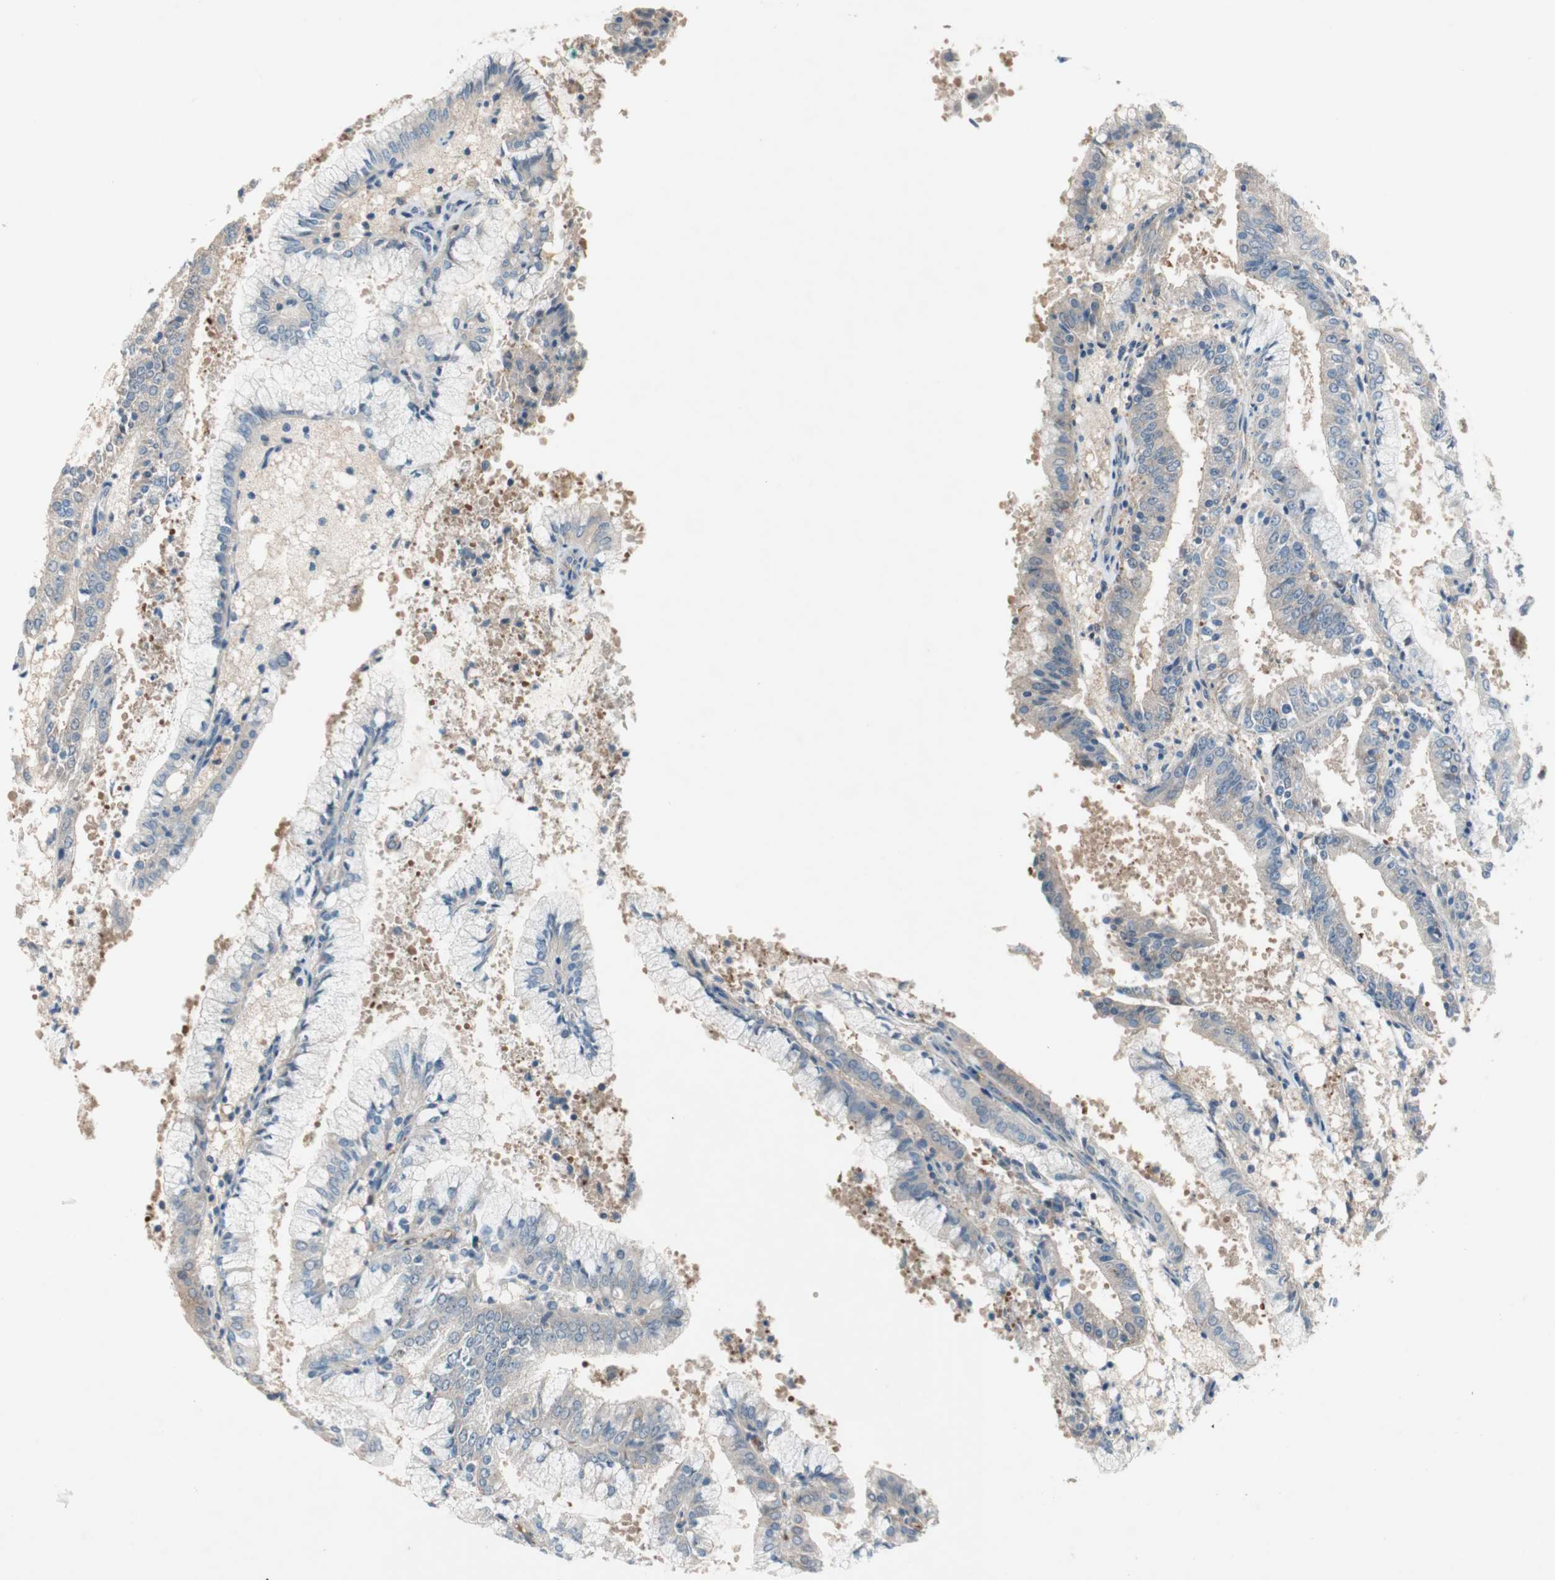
{"staining": {"intensity": "weak", "quantity": "<25%", "location": "cytoplasmic/membranous"}, "tissue": "endometrial cancer", "cell_type": "Tumor cells", "image_type": "cancer", "snomed": [{"axis": "morphology", "description": "Adenocarcinoma, NOS"}, {"axis": "topography", "description": "Endometrium"}], "caption": "This micrograph is of endometrial cancer stained with IHC to label a protein in brown with the nuclei are counter-stained blue. There is no expression in tumor cells. (Immunohistochemistry (ihc), brightfield microscopy, high magnification).", "gene": "GLUL", "patient": {"sex": "female", "age": 63}}